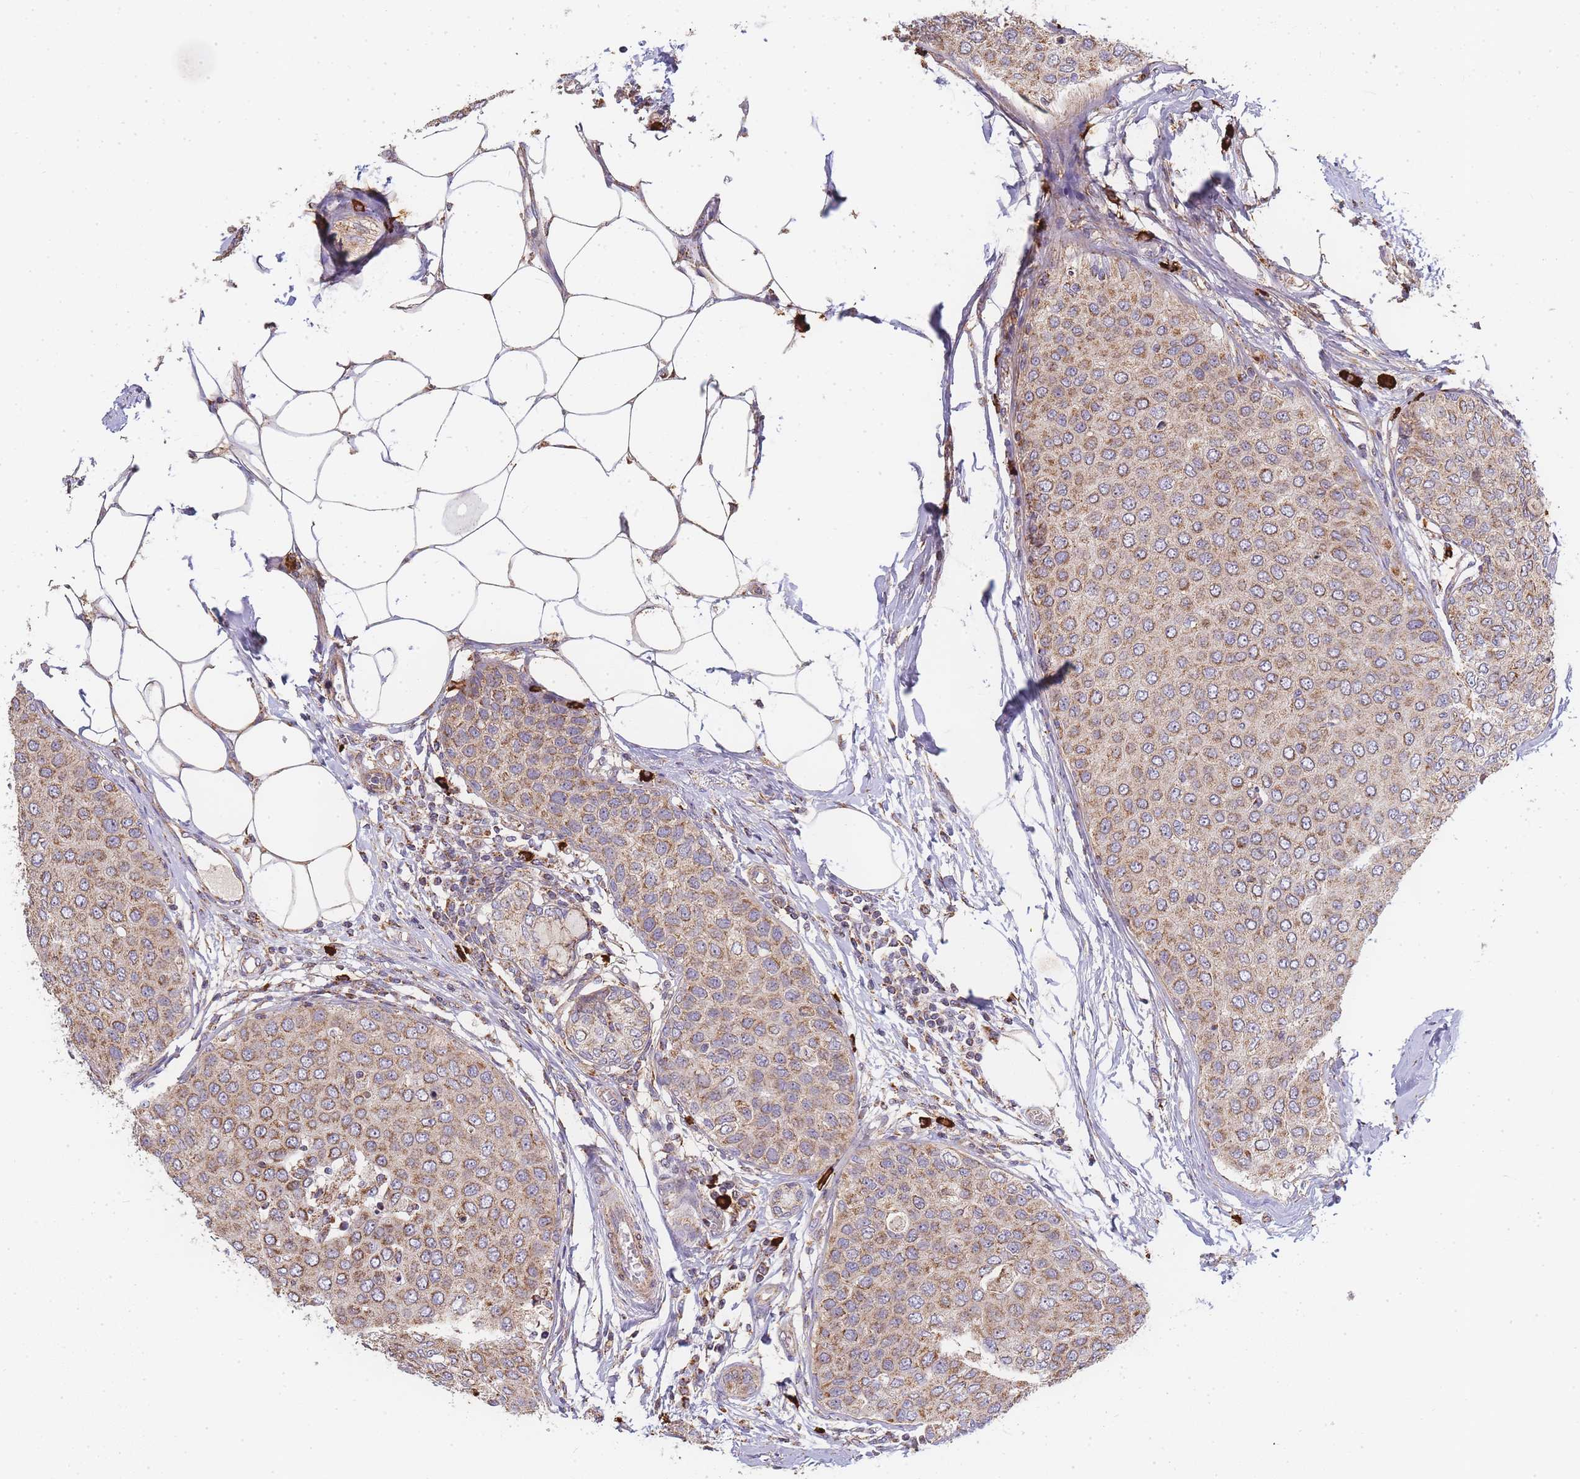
{"staining": {"intensity": "moderate", "quantity": ">75%", "location": "cytoplasmic/membranous"}, "tissue": "breast cancer", "cell_type": "Tumor cells", "image_type": "cancer", "snomed": [{"axis": "morphology", "description": "Duct carcinoma"}, {"axis": "topography", "description": "Breast"}], "caption": "Breast intraductal carcinoma stained for a protein shows moderate cytoplasmic/membranous positivity in tumor cells. The staining was performed using DAB (3,3'-diaminobenzidine), with brown indicating positive protein expression. Nuclei are stained blue with hematoxylin.", "gene": "ADCY9", "patient": {"sex": "female", "age": 72}}